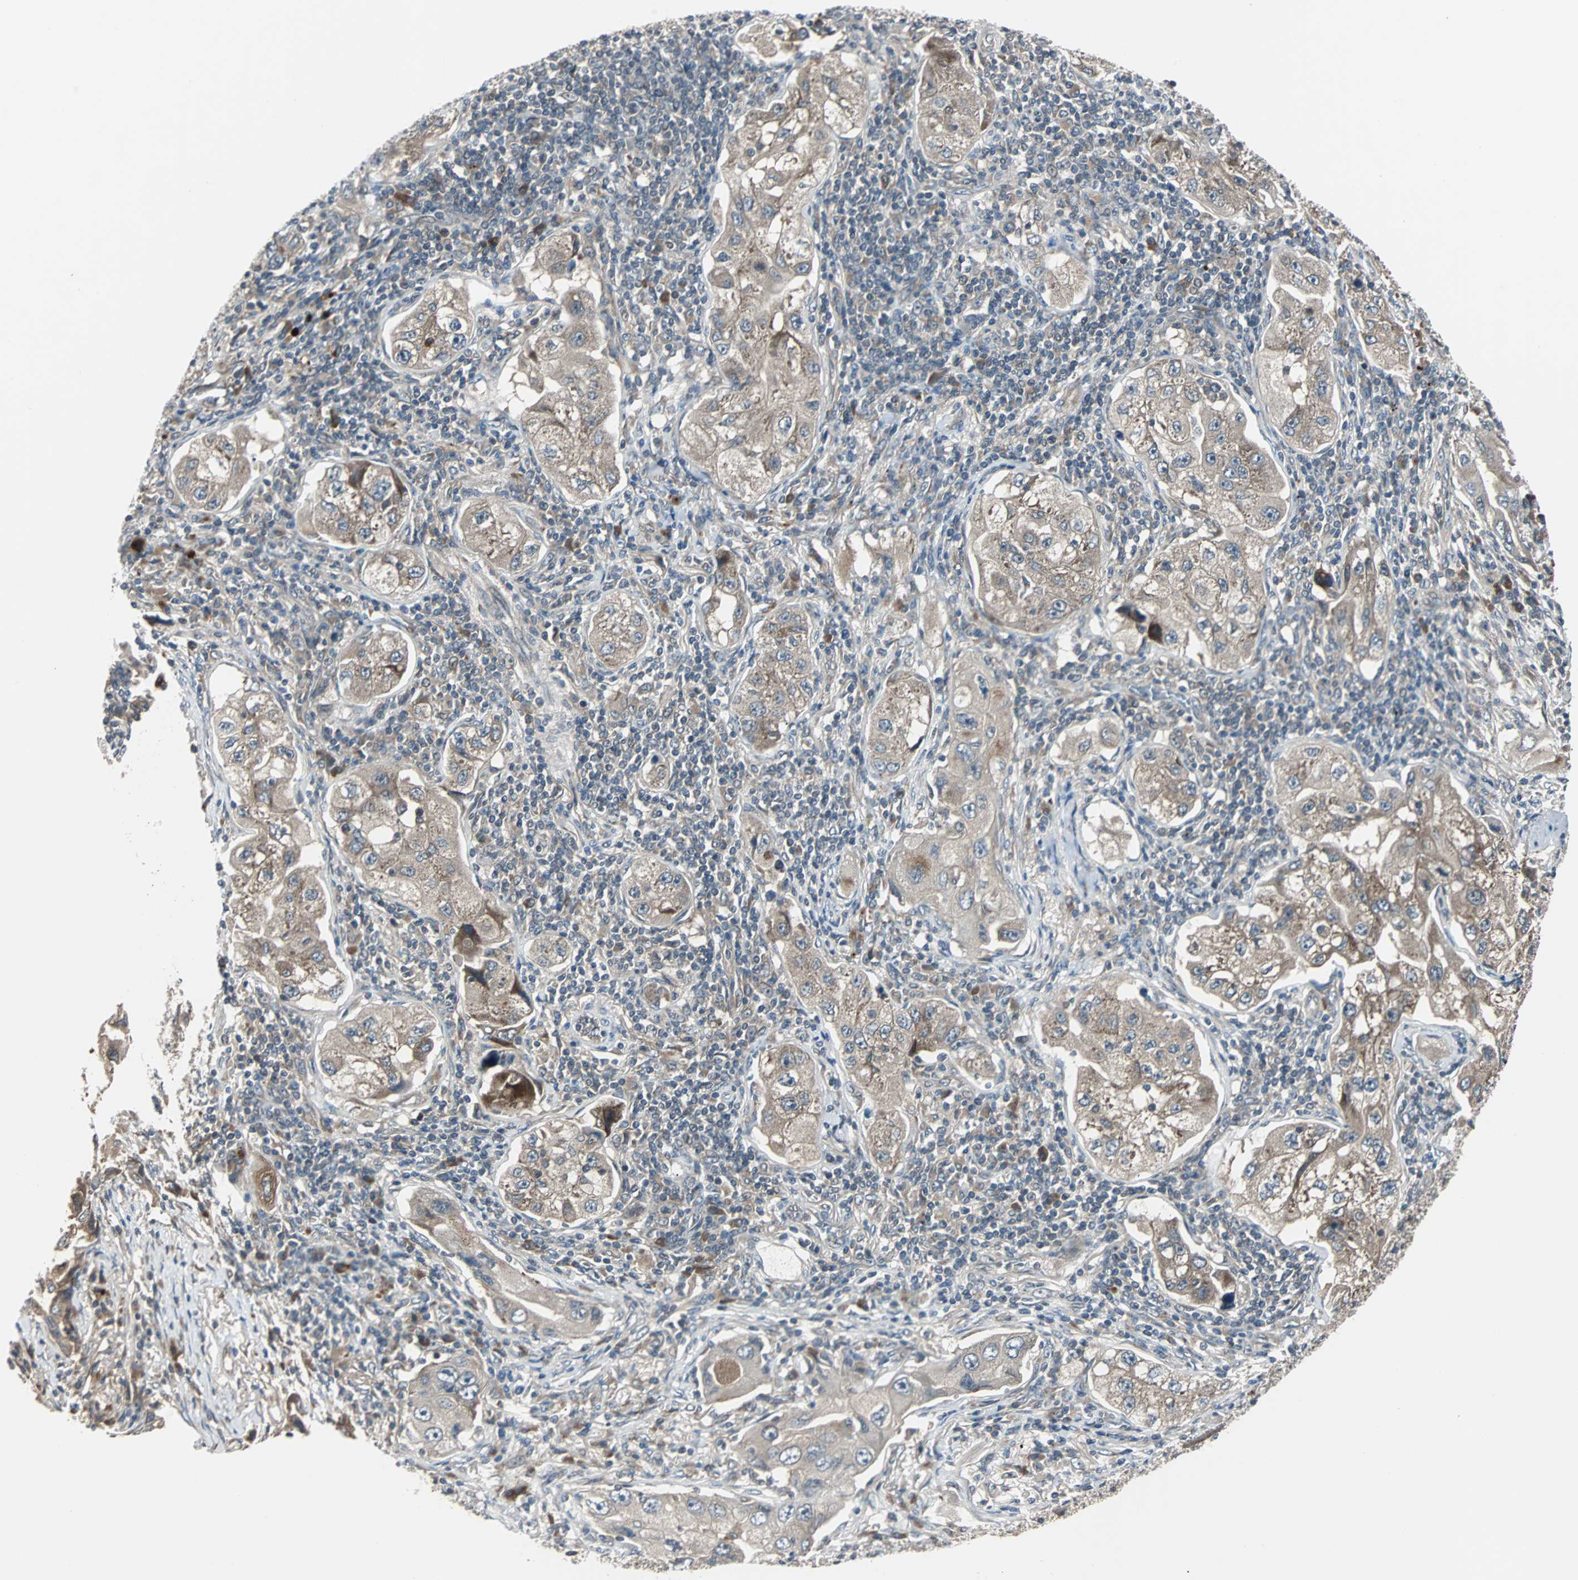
{"staining": {"intensity": "weak", "quantity": "<25%", "location": "cytoplasmic/membranous"}, "tissue": "lung cancer", "cell_type": "Tumor cells", "image_type": "cancer", "snomed": [{"axis": "morphology", "description": "Adenocarcinoma, NOS"}, {"axis": "topography", "description": "Lung"}], "caption": "This photomicrograph is of lung cancer (adenocarcinoma) stained with immunohistochemistry to label a protein in brown with the nuclei are counter-stained blue. There is no staining in tumor cells. The staining is performed using DAB brown chromogen with nuclei counter-stained in using hematoxylin.", "gene": "ARF1", "patient": {"sex": "female", "age": 65}}